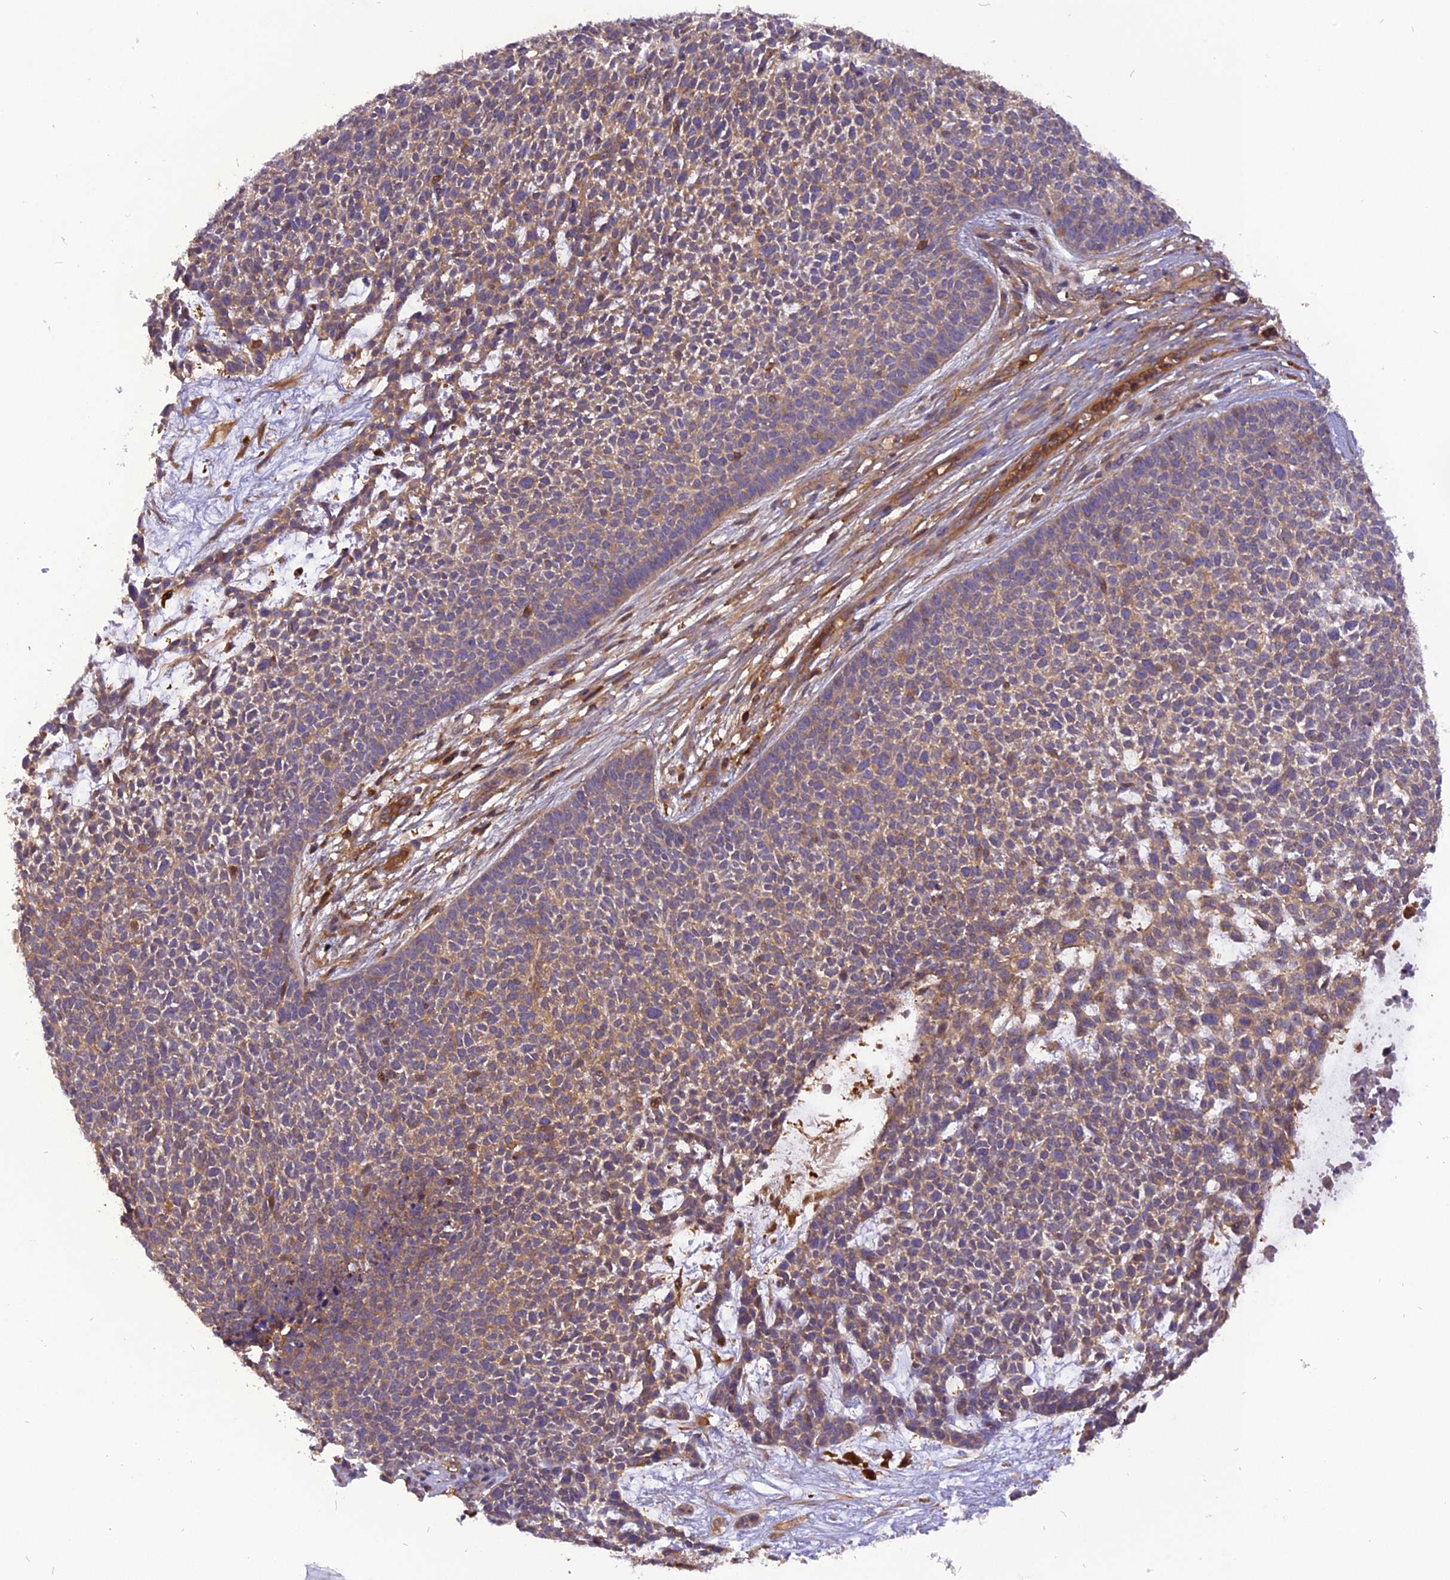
{"staining": {"intensity": "weak", "quantity": ">75%", "location": "cytoplasmic/membranous"}, "tissue": "skin cancer", "cell_type": "Tumor cells", "image_type": "cancer", "snomed": [{"axis": "morphology", "description": "Basal cell carcinoma"}, {"axis": "topography", "description": "Skin"}], "caption": "Tumor cells display low levels of weak cytoplasmic/membranous positivity in approximately >75% of cells in skin cancer (basal cell carcinoma).", "gene": "STOML1", "patient": {"sex": "female", "age": 84}}